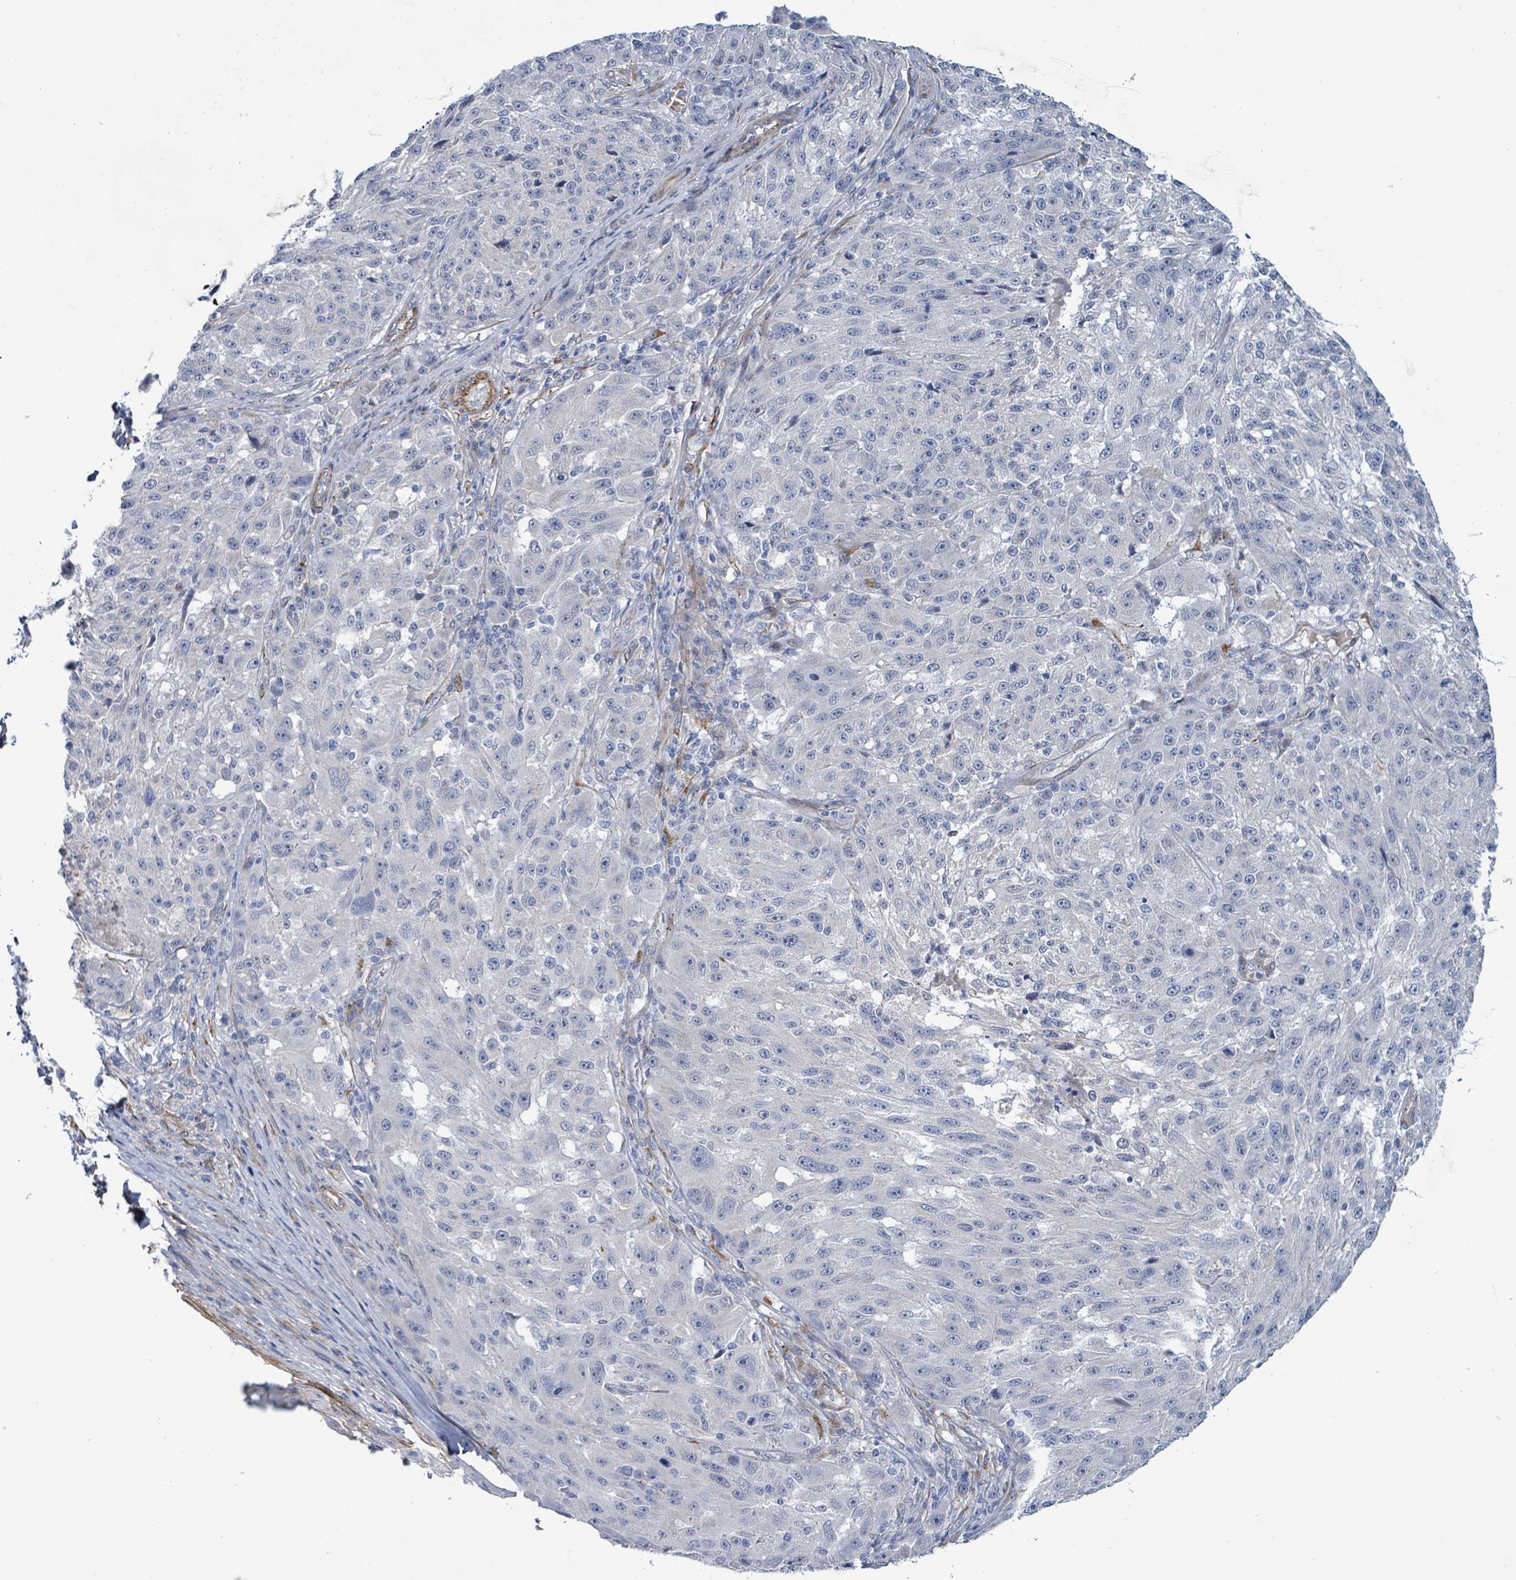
{"staining": {"intensity": "negative", "quantity": "none", "location": "none"}, "tissue": "melanoma", "cell_type": "Tumor cells", "image_type": "cancer", "snomed": [{"axis": "morphology", "description": "Malignant melanoma, NOS"}, {"axis": "topography", "description": "Skin"}], "caption": "High power microscopy image of an IHC micrograph of melanoma, revealing no significant staining in tumor cells.", "gene": "DMRTC1B", "patient": {"sex": "male", "age": 53}}